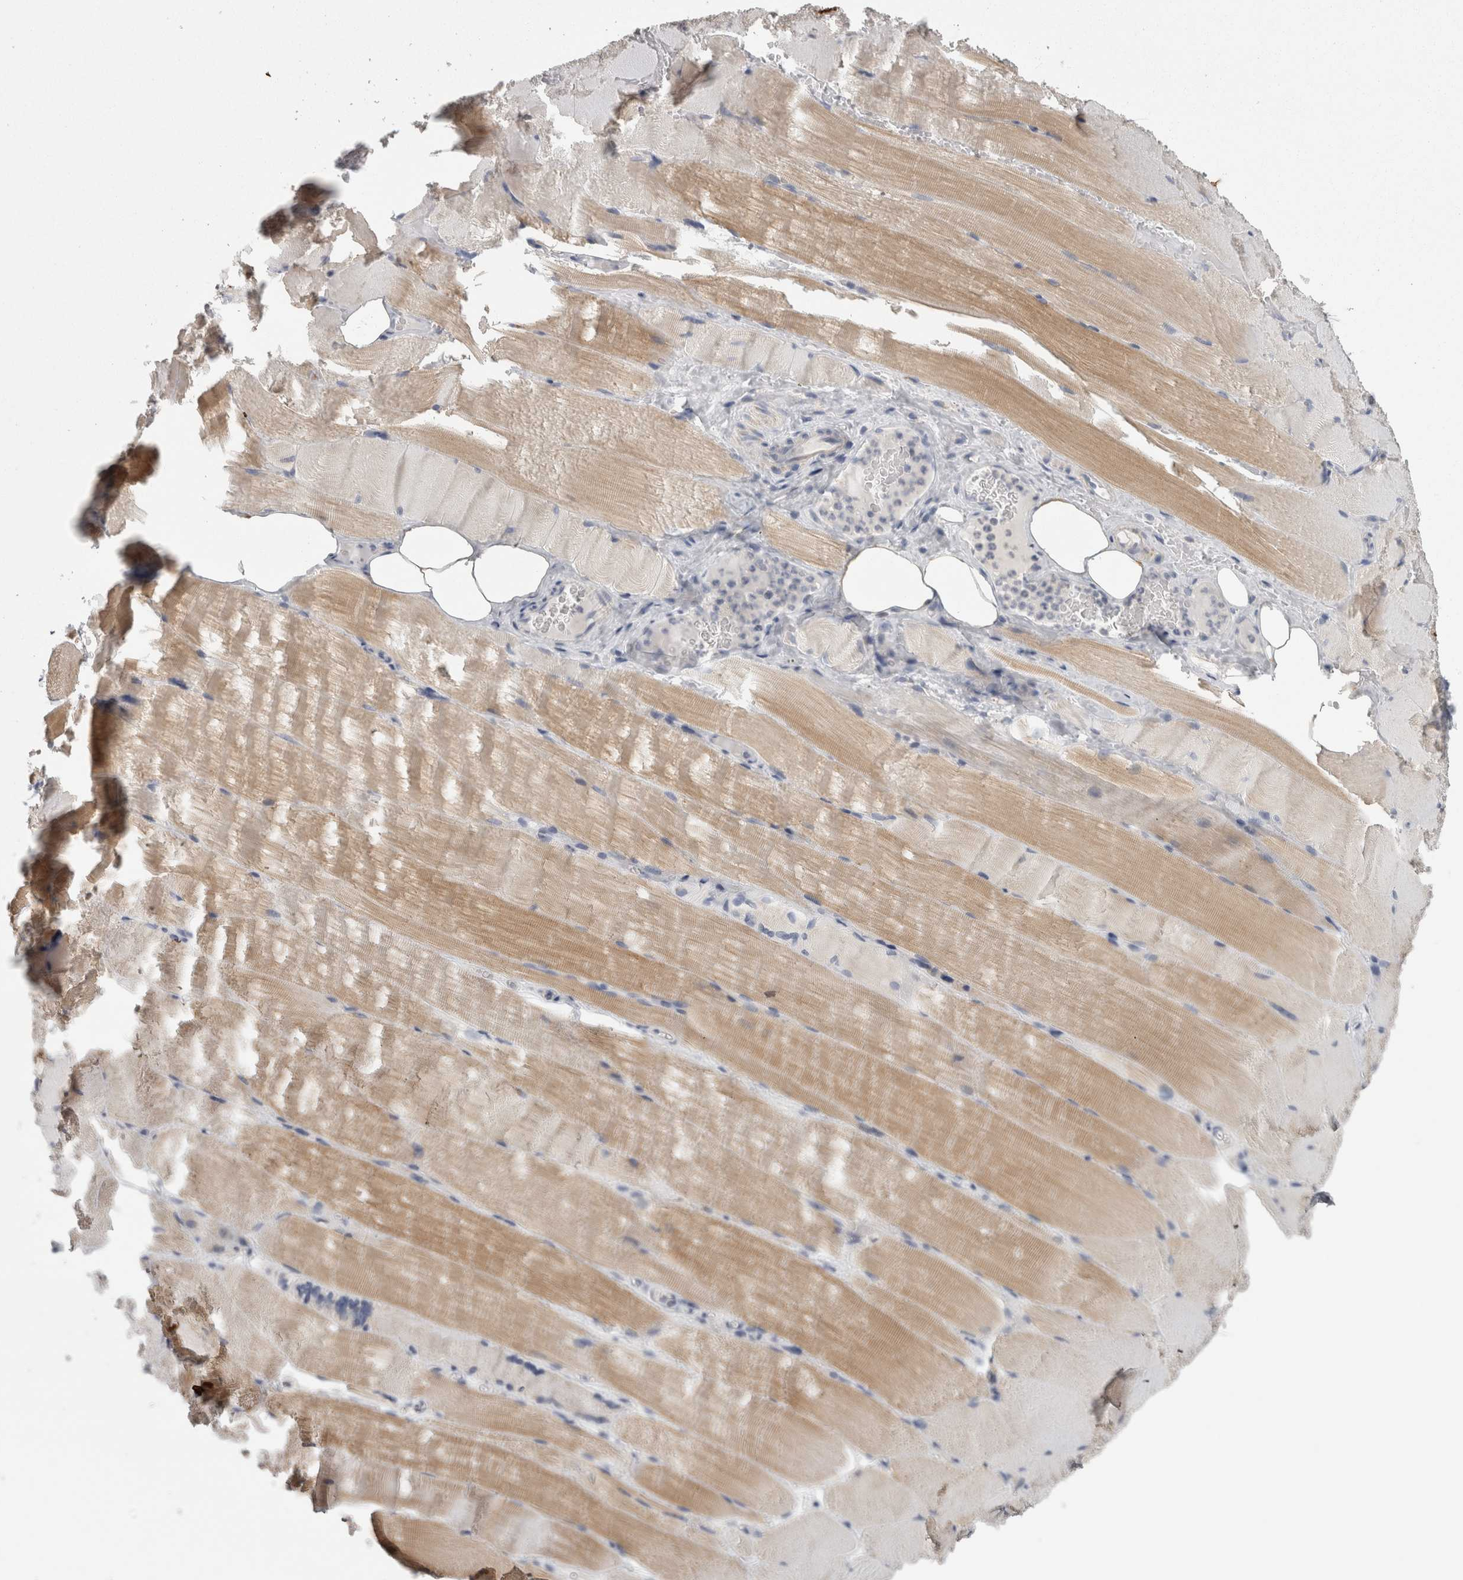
{"staining": {"intensity": "weak", "quantity": "25%-75%", "location": "cytoplasmic/membranous"}, "tissue": "skeletal muscle", "cell_type": "Myocytes", "image_type": "normal", "snomed": [{"axis": "morphology", "description": "Normal tissue, NOS"}, {"axis": "topography", "description": "Skeletal muscle"}, {"axis": "topography", "description": "Parathyroid gland"}], "caption": "IHC of normal human skeletal muscle shows low levels of weak cytoplasmic/membranous staining in approximately 25%-75% of myocytes. (brown staining indicates protein expression, while blue staining denotes nuclei).", "gene": "TCAP", "patient": {"sex": "female", "age": 37}}